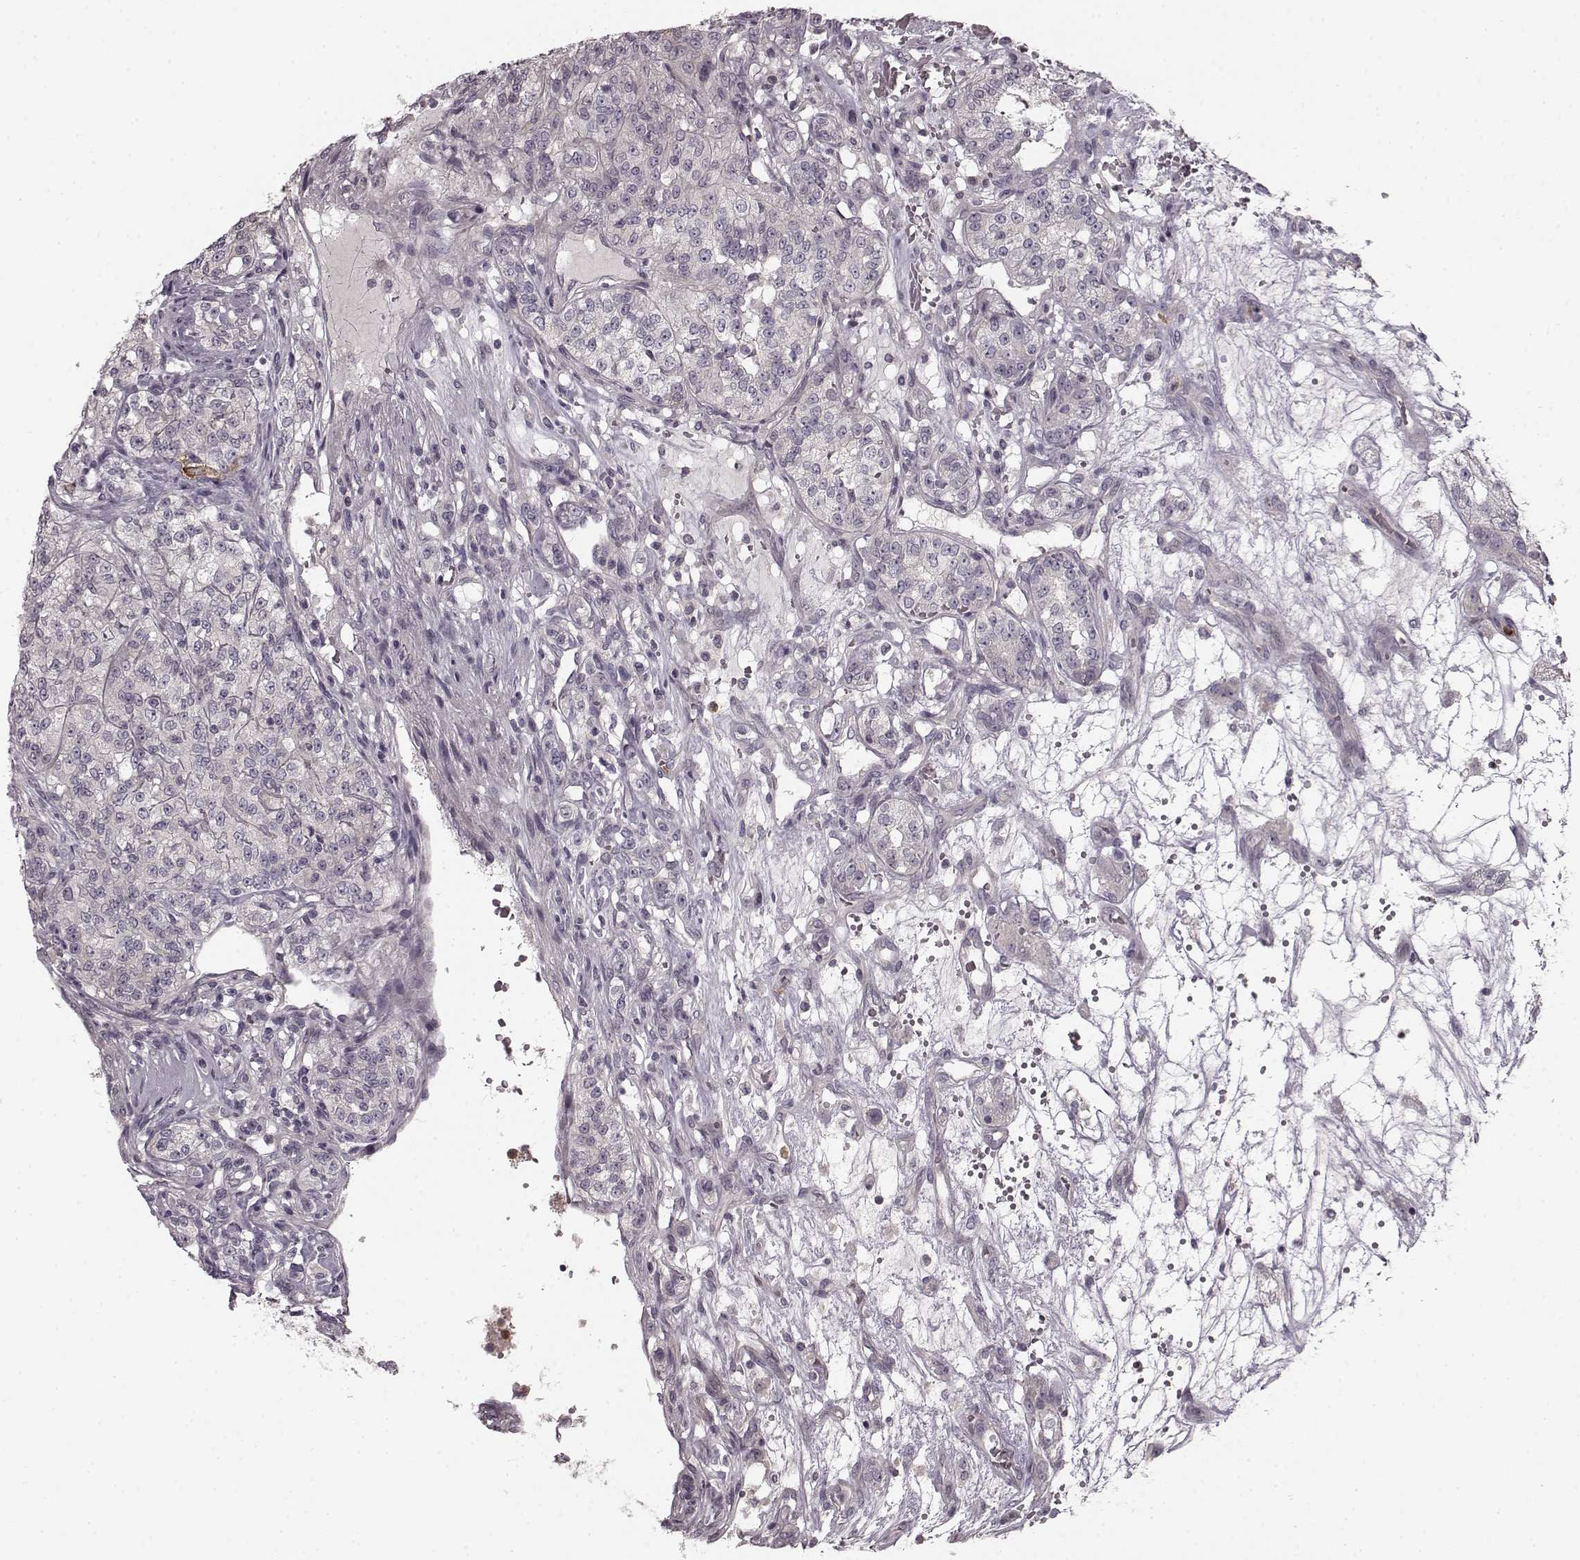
{"staining": {"intensity": "negative", "quantity": "none", "location": "none"}, "tissue": "renal cancer", "cell_type": "Tumor cells", "image_type": "cancer", "snomed": [{"axis": "morphology", "description": "Adenocarcinoma, NOS"}, {"axis": "topography", "description": "Kidney"}], "caption": "Photomicrograph shows no significant protein expression in tumor cells of renal cancer. (Brightfield microscopy of DAB immunohistochemistry at high magnification).", "gene": "CHIT1", "patient": {"sex": "female", "age": 63}}